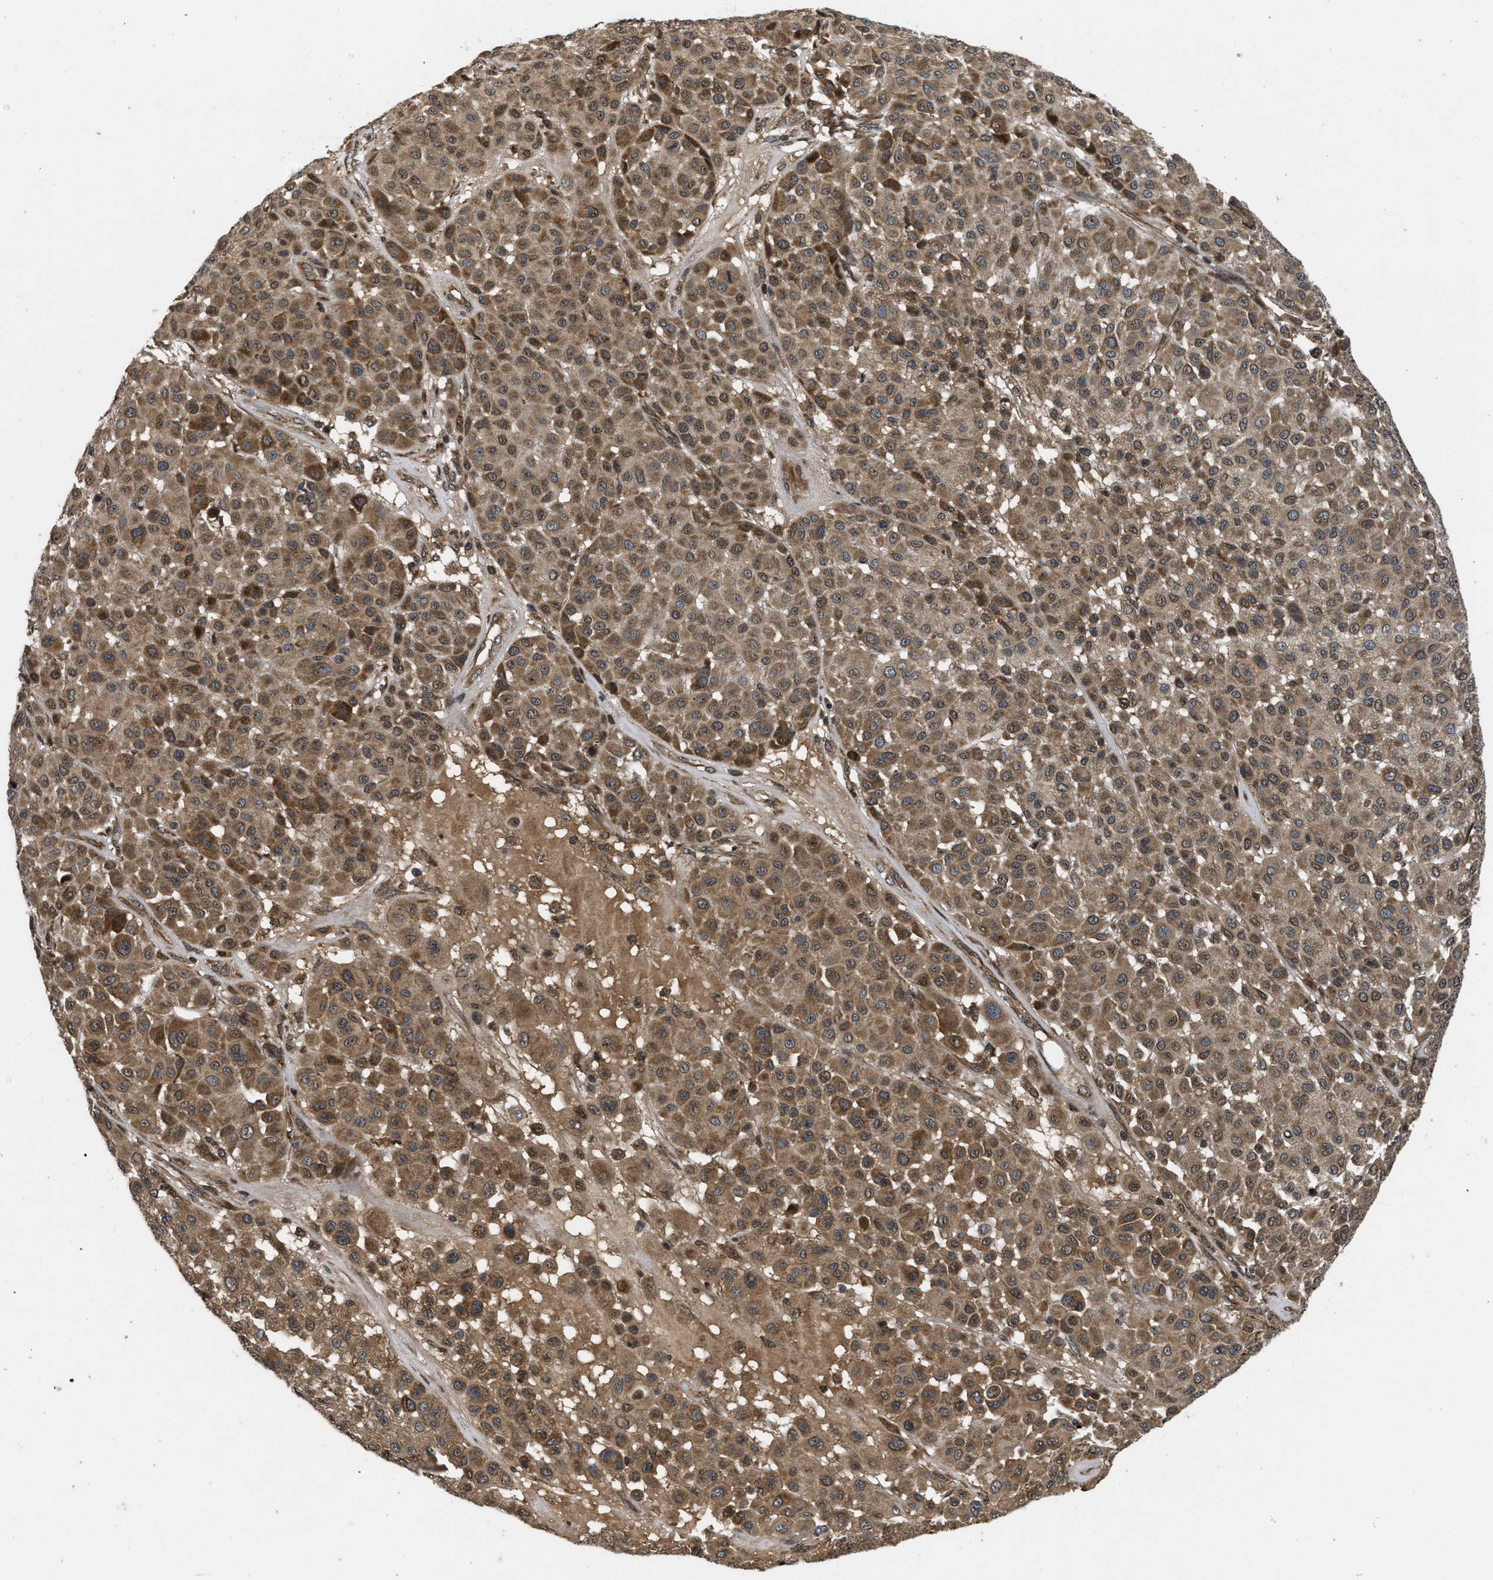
{"staining": {"intensity": "moderate", "quantity": ">75%", "location": "cytoplasmic/membranous"}, "tissue": "melanoma", "cell_type": "Tumor cells", "image_type": "cancer", "snomed": [{"axis": "morphology", "description": "Malignant melanoma, Metastatic site"}, {"axis": "topography", "description": "Soft tissue"}], "caption": "Immunohistochemistry micrograph of neoplastic tissue: malignant melanoma (metastatic site) stained using immunohistochemistry exhibits medium levels of moderate protein expression localized specifically in the cytoplasmic/membranous of tumor cells, appearing as a cytoplasmic/membranous brown color.", "gene": "SPTLC1", "patient": {"sex": "male", "age": 41}}